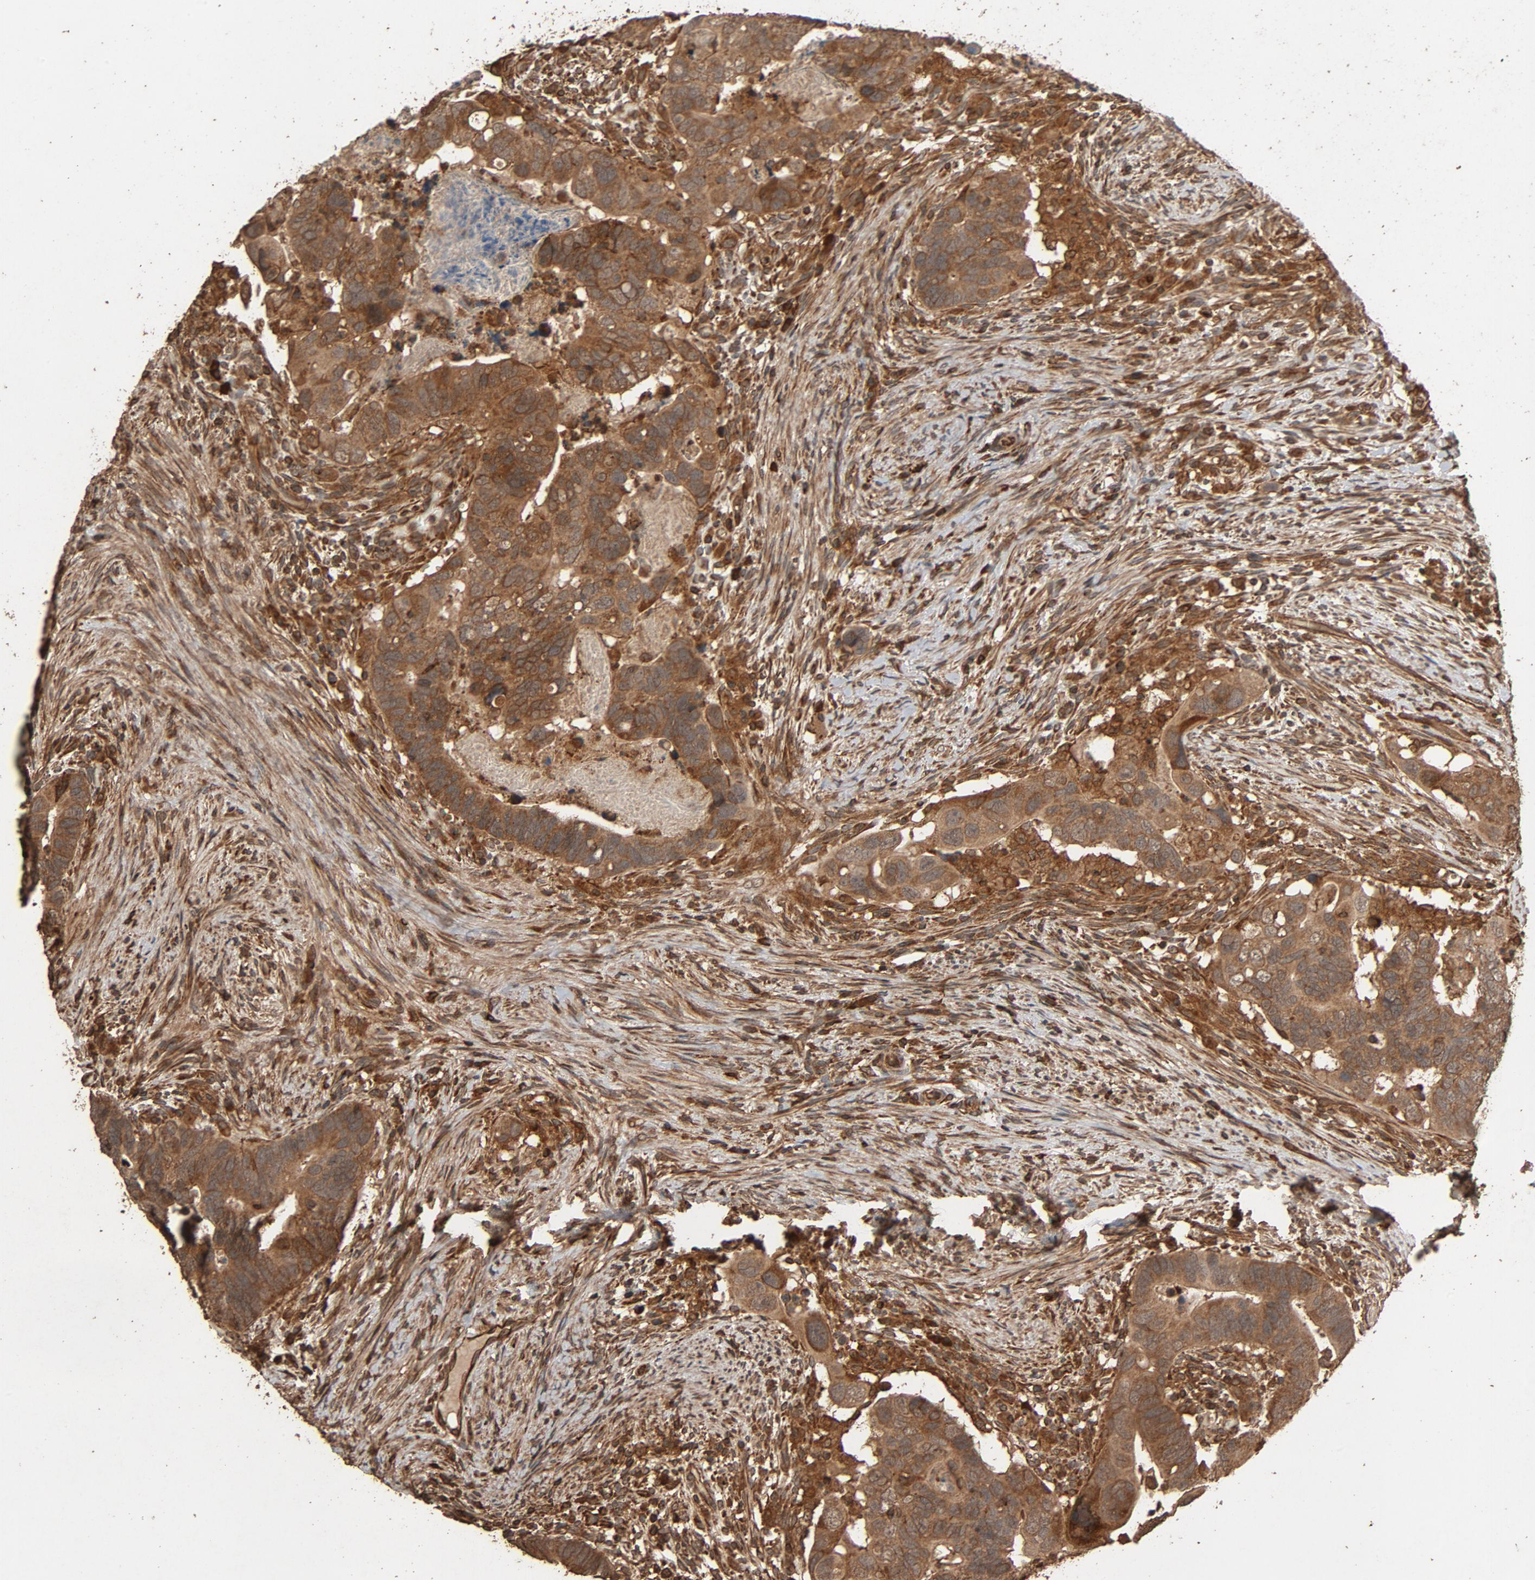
{"staining": {"intensity": "moderate", "quantity": ">75%", "location": "cytoplasmic/membranous"}, "tissue": "colorectal cancer", "cell_type": "Tumor cells", "image_type": "cancer", "snomed": [{"axis": "morphology", "description": "Adenocarcinoma, NOS"}, {"axis": "topography", "description": "Rectum"}], "caption": "Moderate cytoplasmic/membranous staining for a protein is seen in about >75% of tumor cells of adenocarcinoma (colorectal) using immunohistochemistry (IHC).", "gene": "RPS6KA6", "patient": {"sex": "male", "age": 53}}